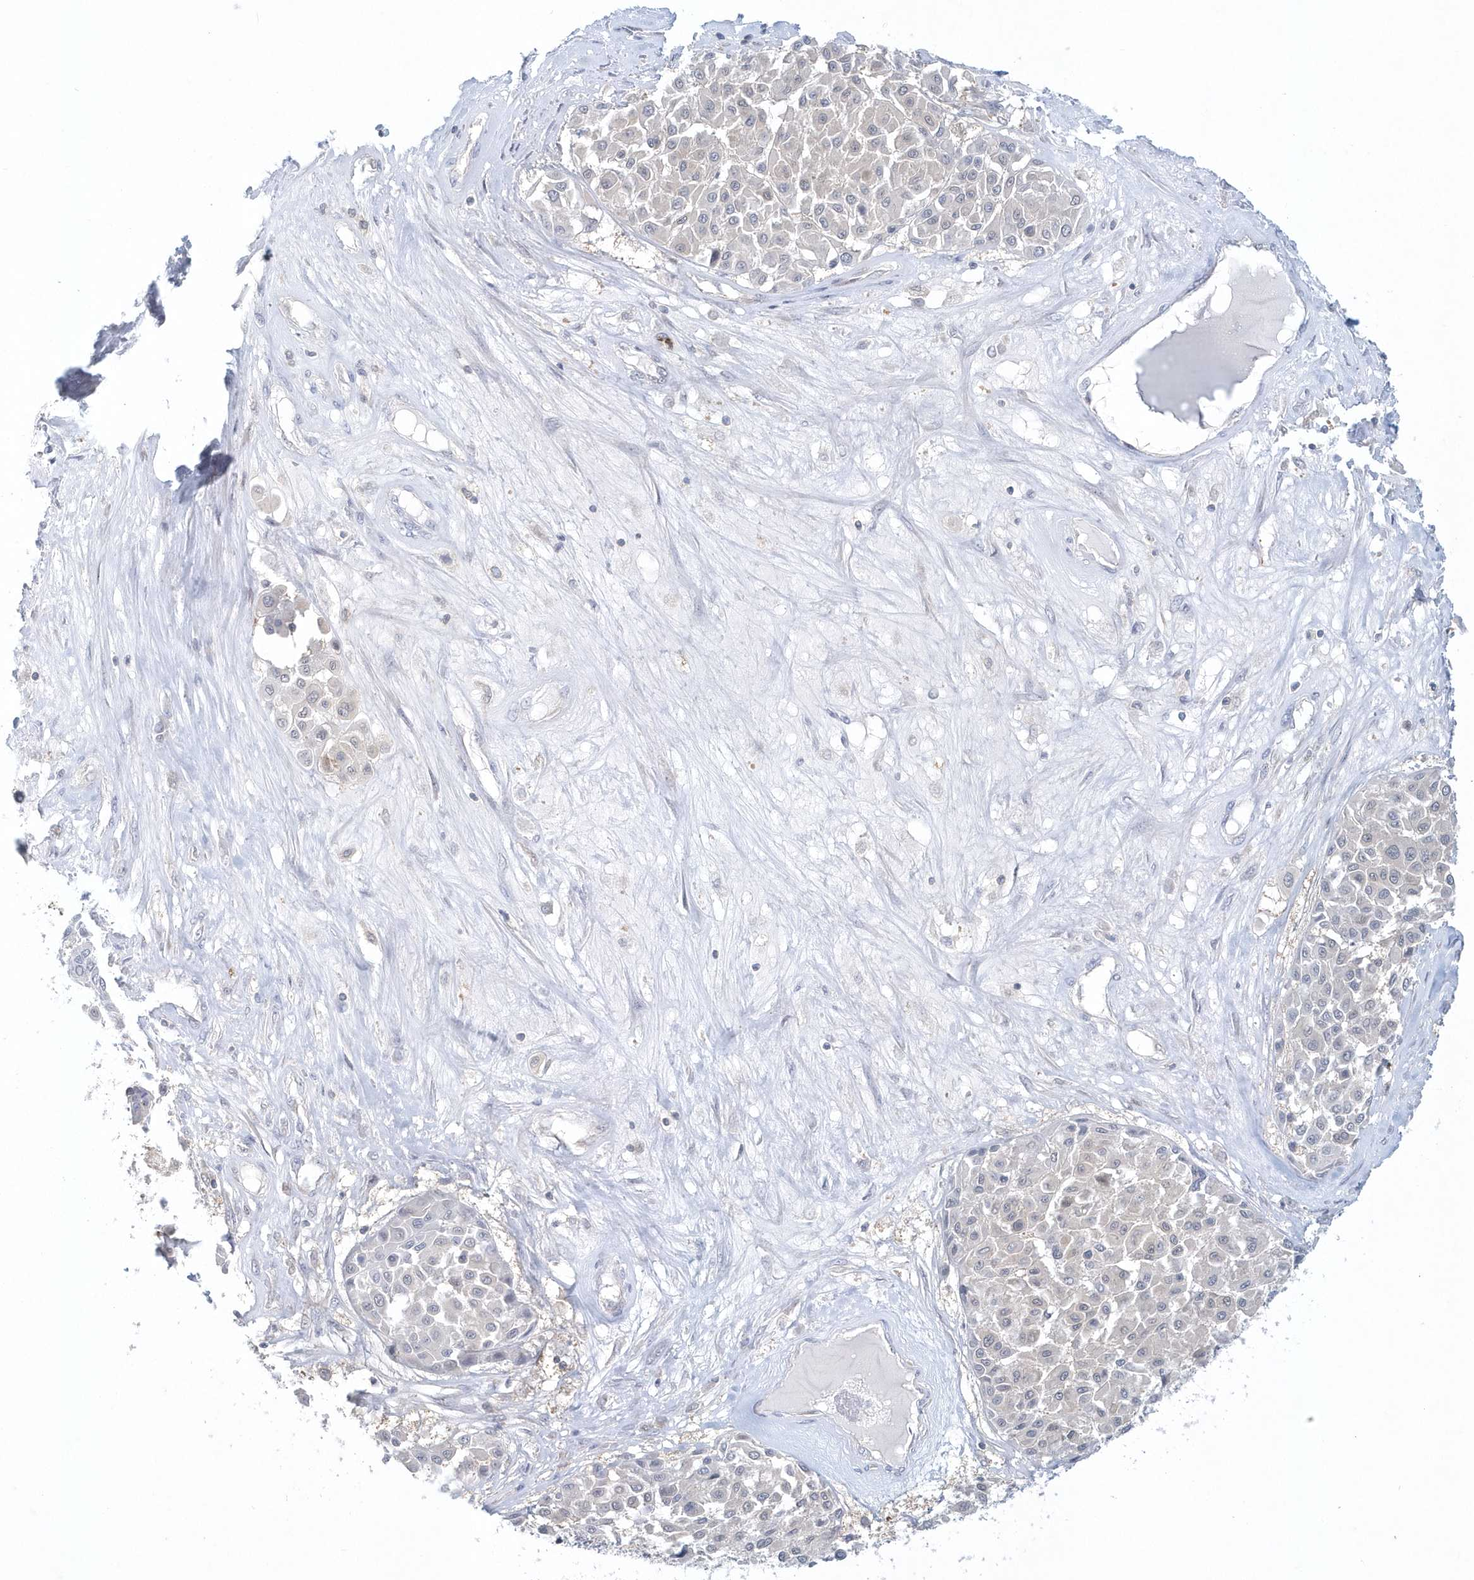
{"staining": {"intensity": "negative", "quantity": "none", "location": "none"}, "tissue": "melanoma", "cell_type": "Tumor cells", "image_type": "cancer", "snomed": [{"axis": "morphology", "description": "Malignant melanoma, Metastatic site"}, {"axis": "topography", "description": "Soft tissue"}], "caption": "Malignant melanoma (metastatic site) was stained to show a protein in brown. There is no significant positivity in tumor cells.", "gene": "RNF7", "patient": {"sex": "male", "age": 41}}